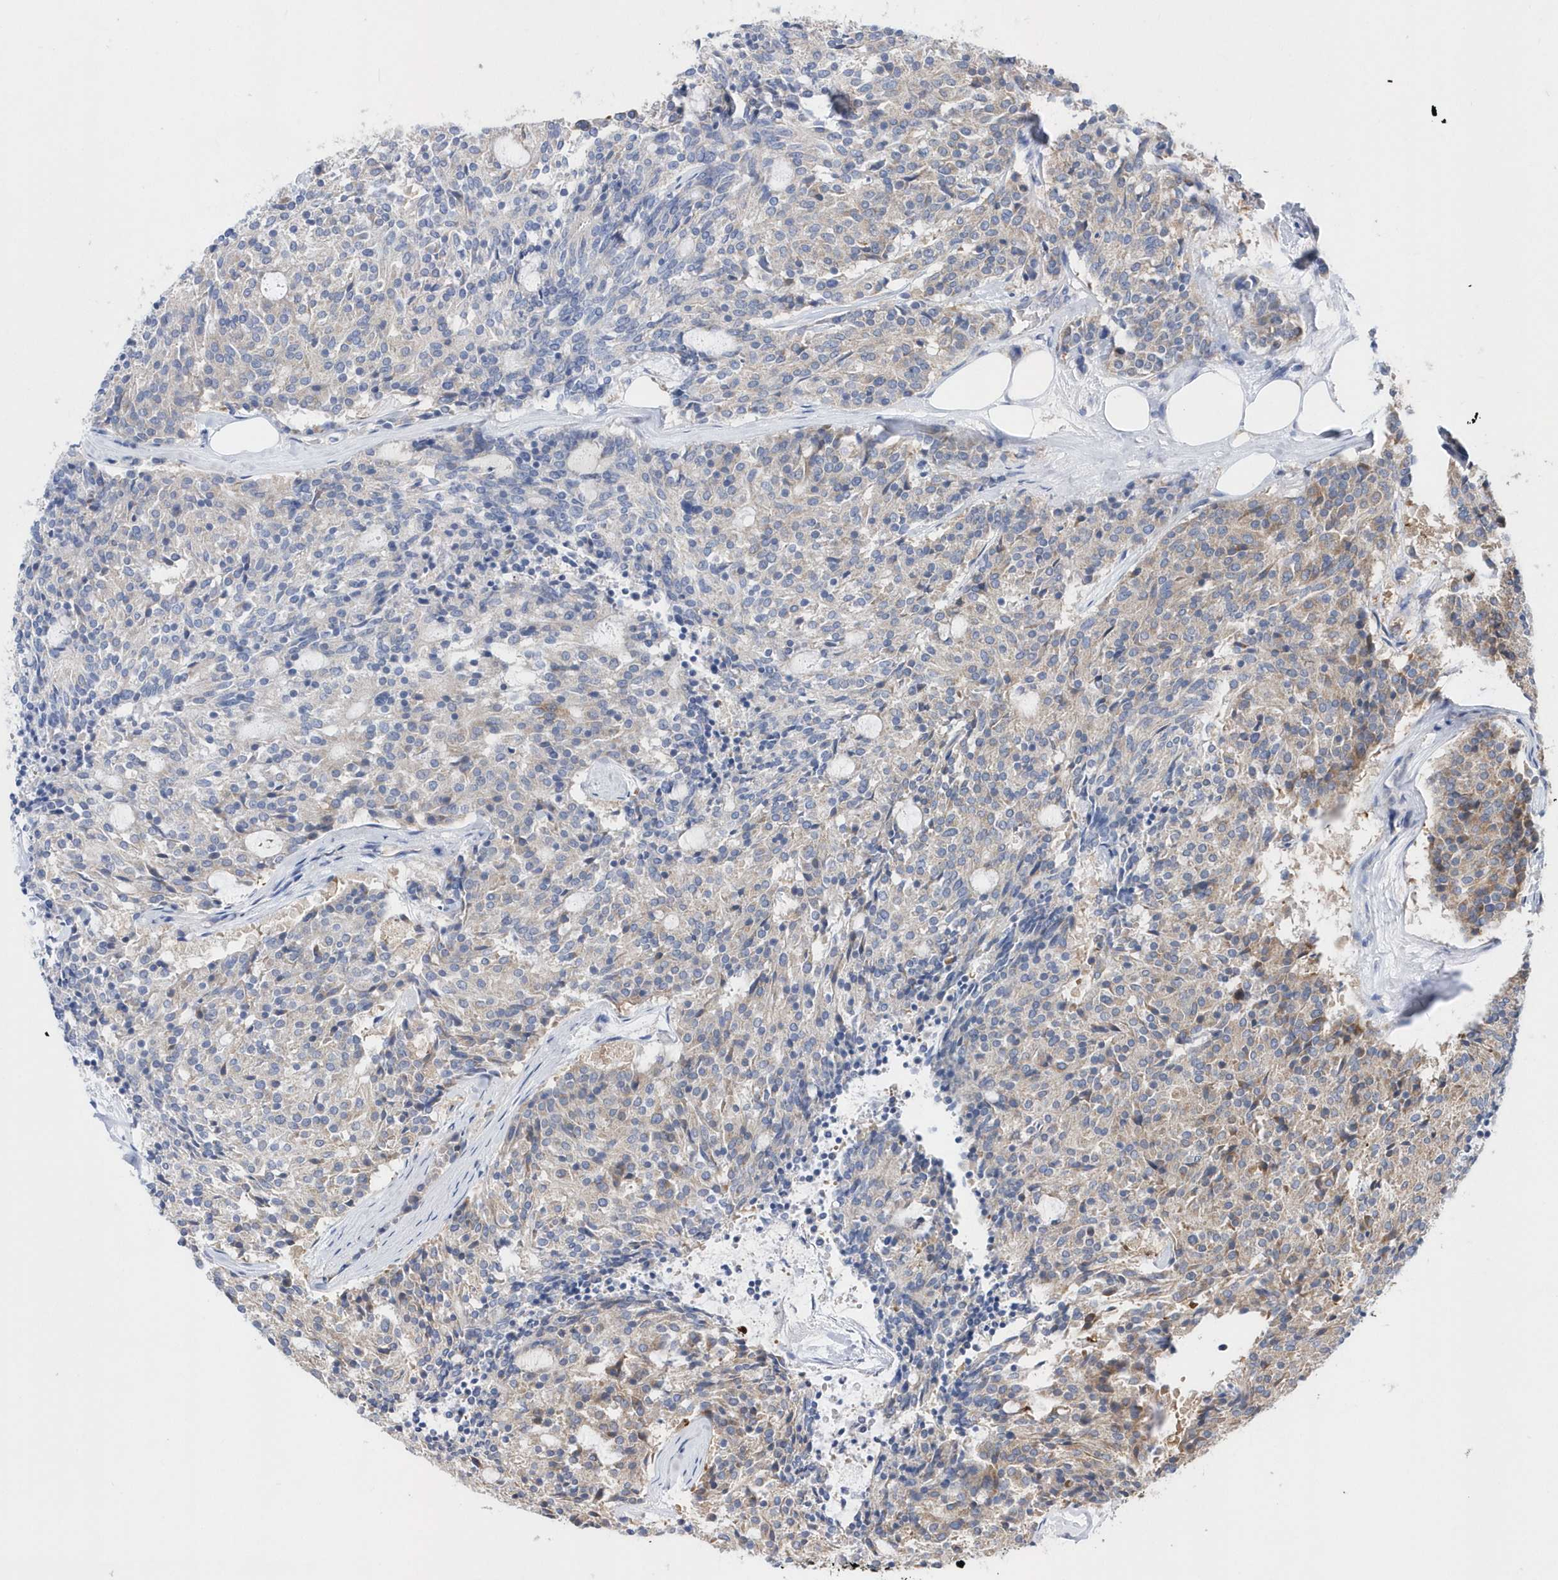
{"staining": {"intensity": "weak", "quantity": "<25%", "location": "cytoplasmic/membranous"}, "tissue": "carcinoid", "cell_type": "Tumor cells", "image_type": "cancer", "snomed": [{"axis": "morphology", "description": "Carcinoid, malignant, NOS"}, {"axis": "topography", "description": "Pancreas"}], "caption": "Carcinoid stained for a protein using IHC displays no expression tumor cells.", "gene": "JKAMP", "patient": {"sex": "female", "age": 54}}